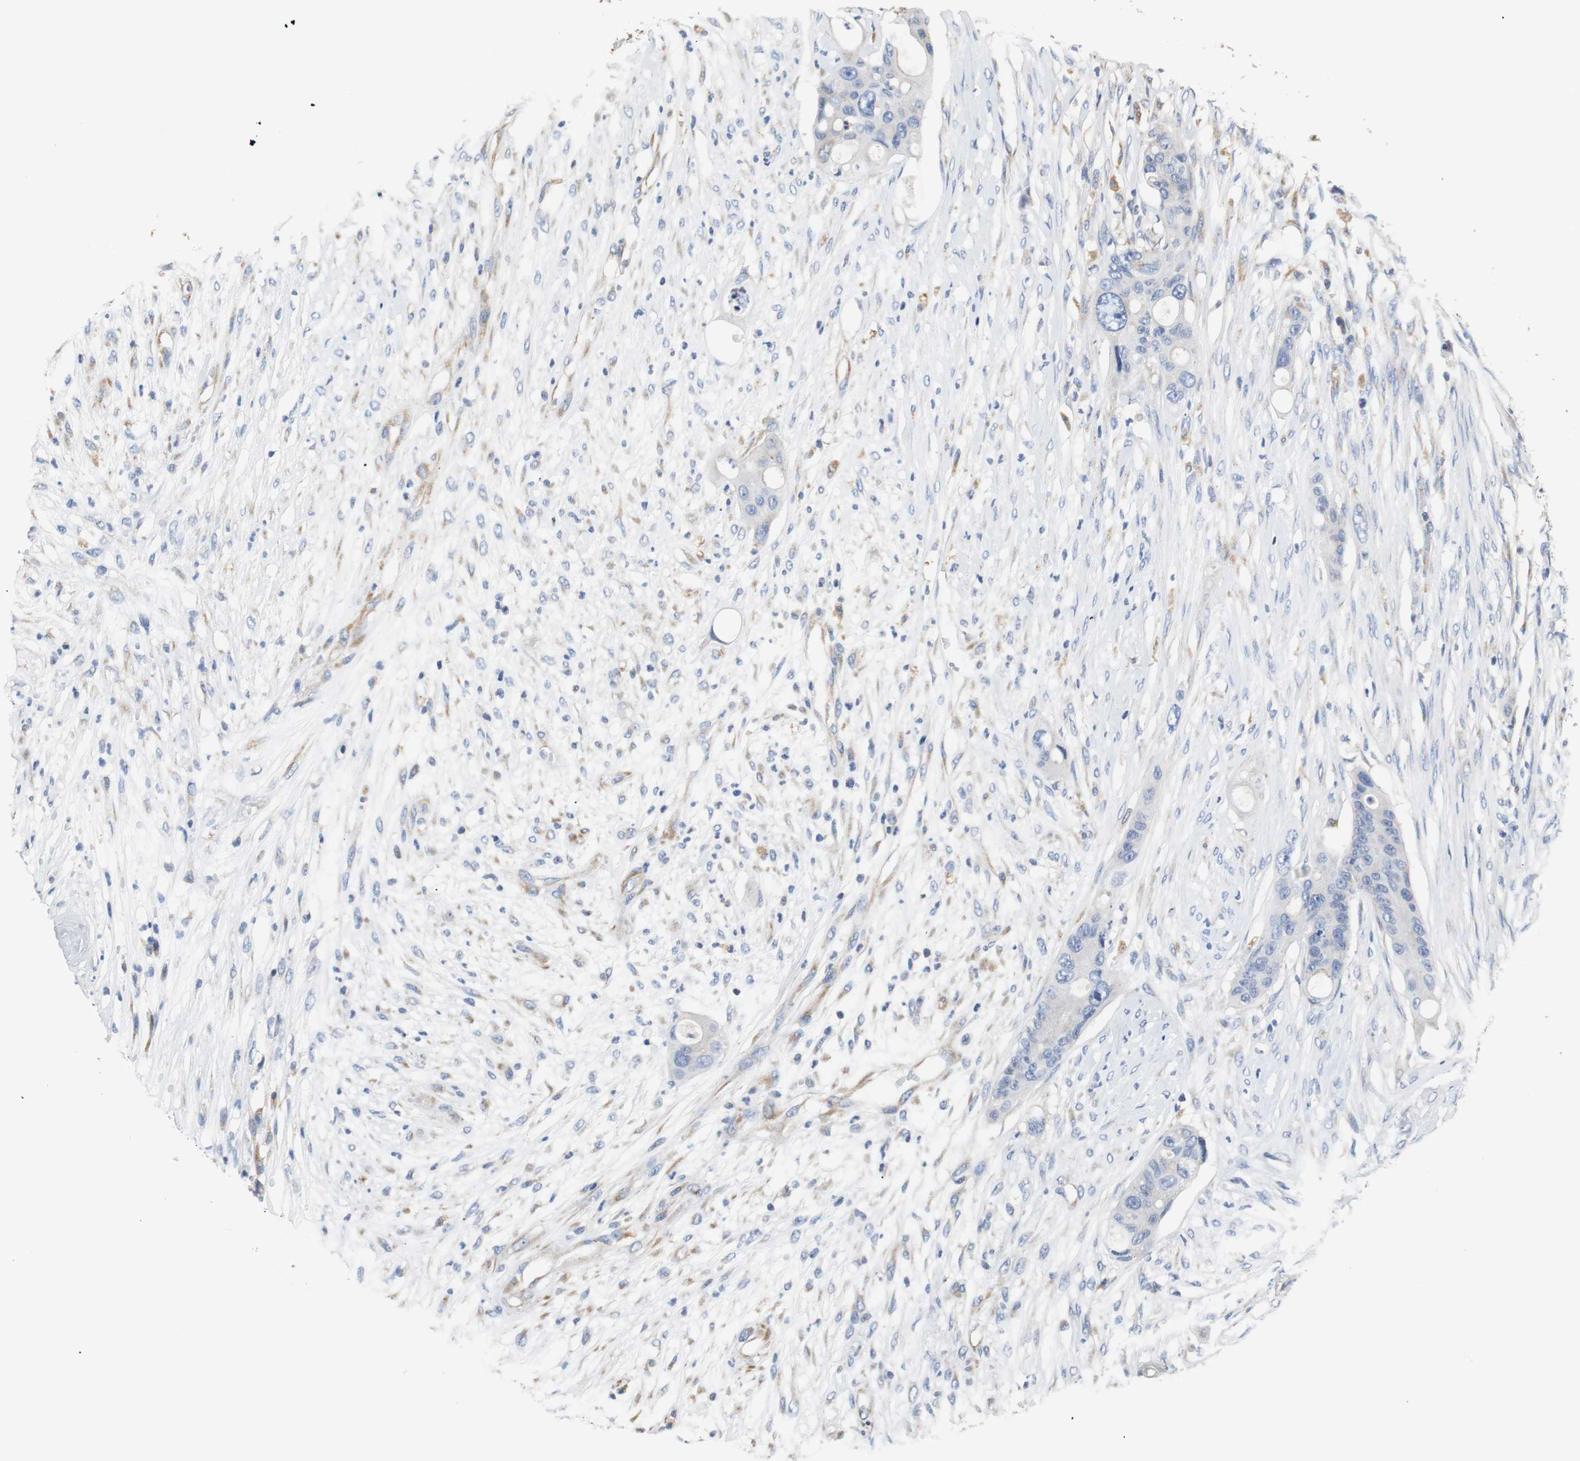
{"staining": {"intensity": "negative", "quantity": "none", "location": "none"}, "tissue": "colorectal cancer", "cell_type": "Tumor cells", "image_type": "cancer", "snomed": [{"axis": "morphology", "description": "Adenocarcinoma, NOS"}, {"axis": "topography", "description": "Colon"}], "caption": "Colorectal cancer (adenocarcinoma) was stained to show a protein in brown. There is no significant positivity in tumor cells.", "gene": "PCK1", "patient": {"sex": "female", "age": 57}}